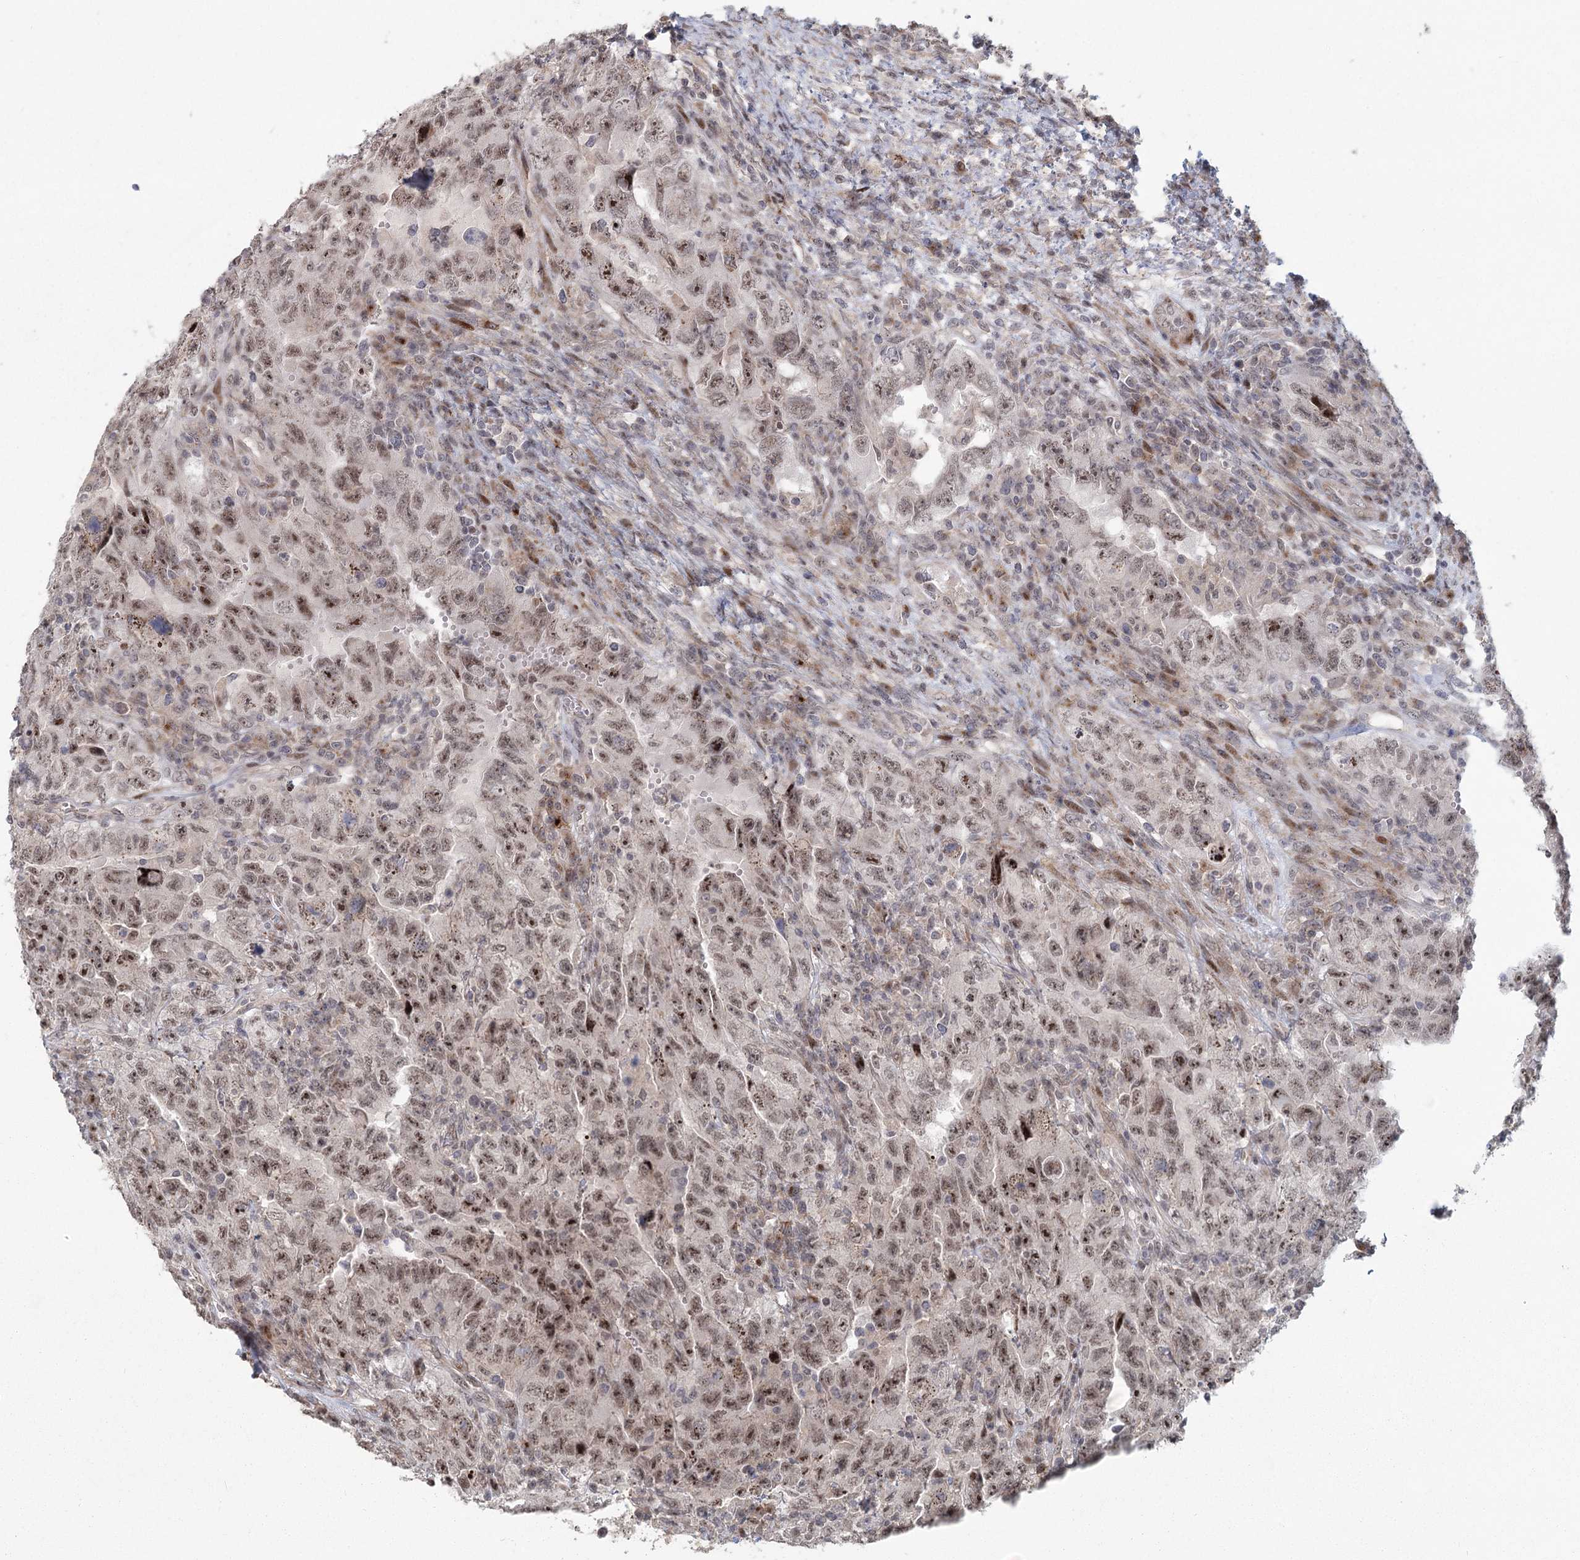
{"staining": {"intensity": "moderate", "quantity": ">75%", "location": "nuclear"}, "tissue": "testis cancer", "cell_type": "Tumor cells", "image_type": "cancer", "snomed": [{"axis": "morphology", "description": "Carcinoma, Embryonal, NOS"}, {"axis": "topography", "description": "Testis"}], "caption": "The image displays immunohistochemical staining of testis cancer. There is moderate nuclear positivity is appreciated in about >75% of tumor cells. The protein of interest is shown in brown color, while the nuclei are stained blue.", "gene": "PARM1", "patient": {"sex": "male", "age": 26}}